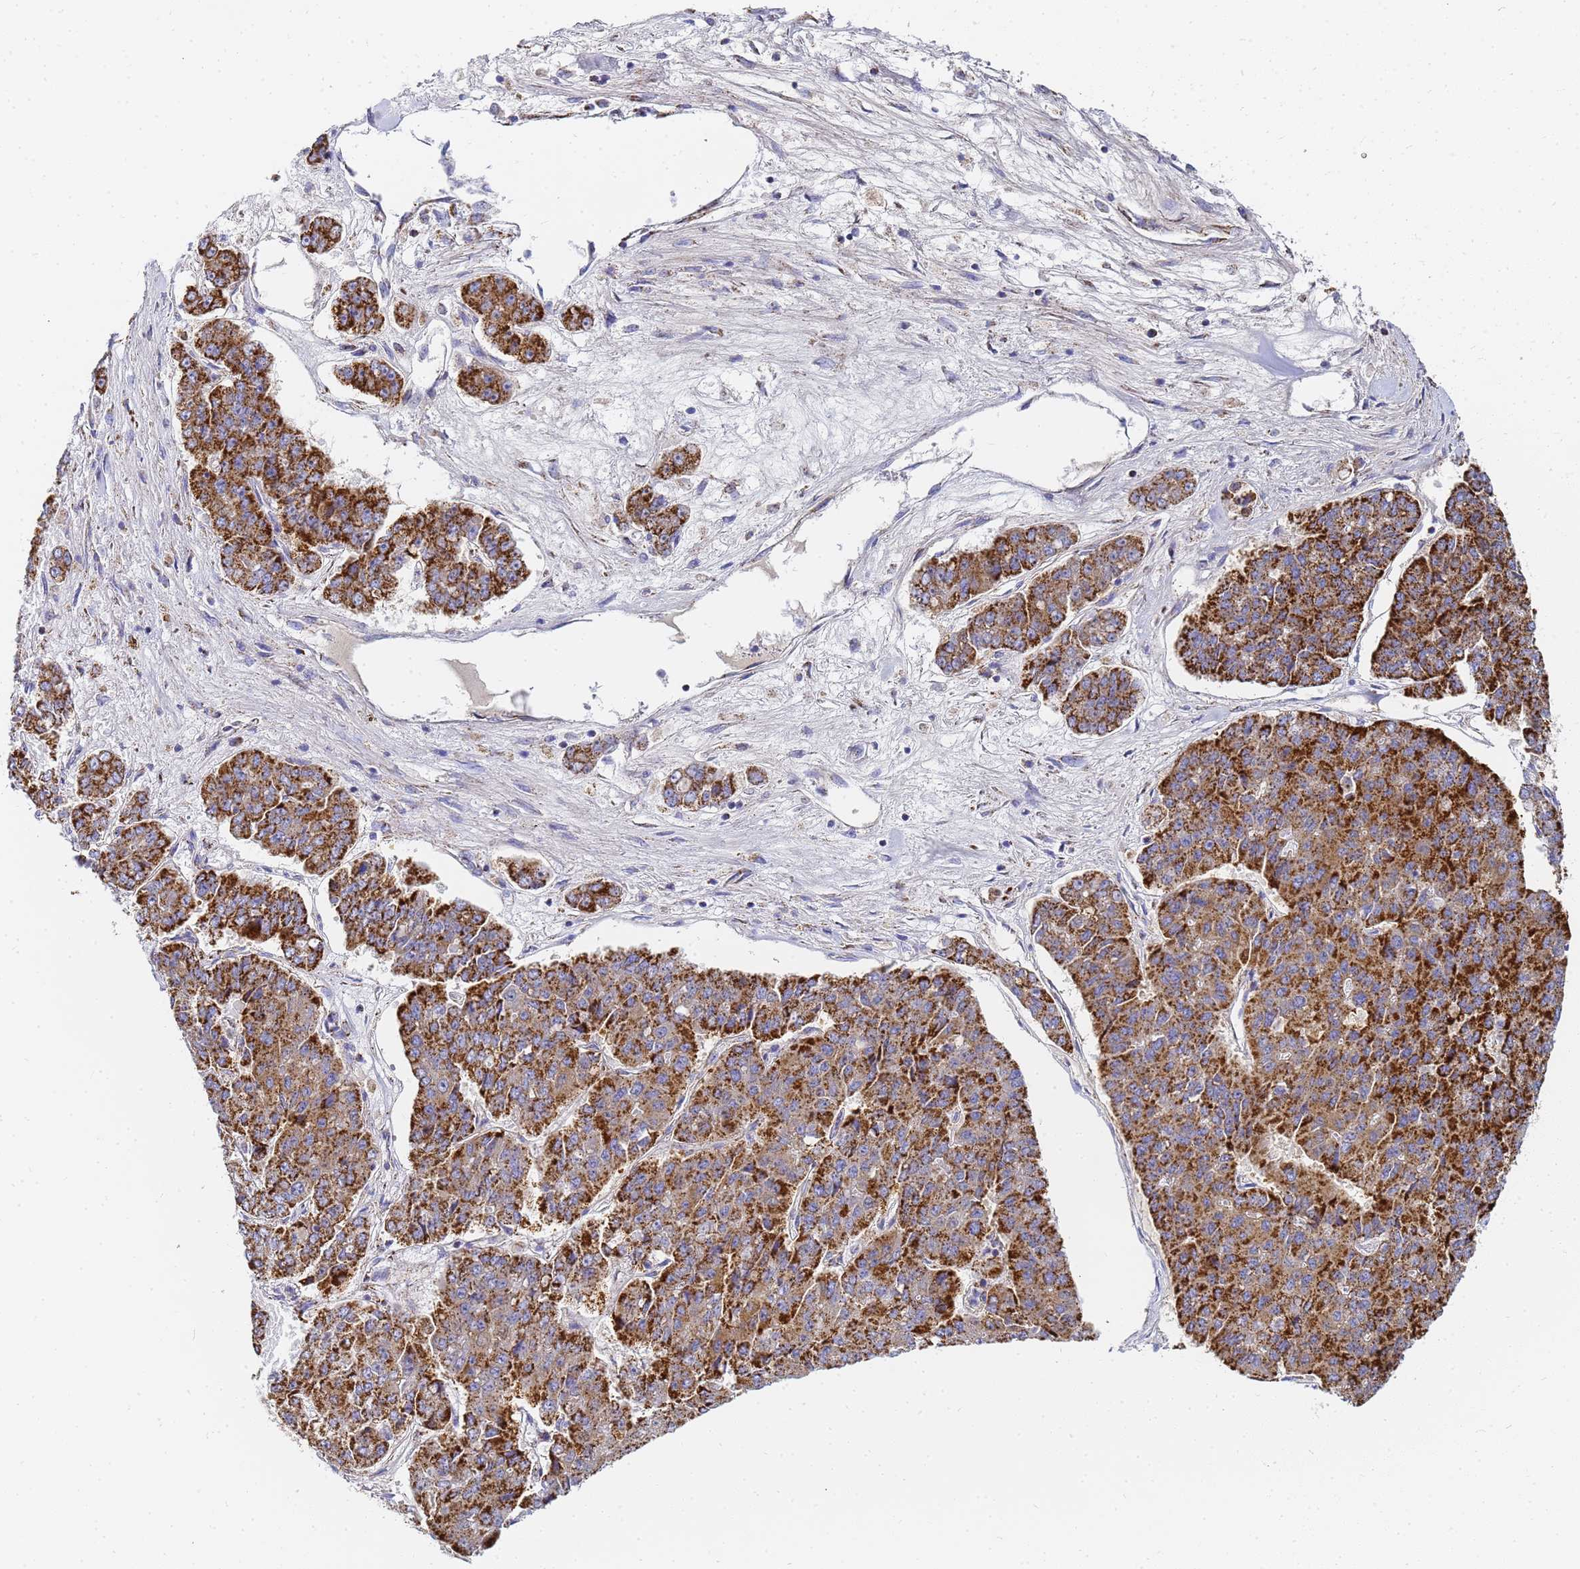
{"staining": {"intensity": "strong", "quantity": ">75%", "location": "cytoplasmic/membranous"}, "tissue": "pancreatic cancer", "cell_type": "Tumor cells", "image_type": "cancer", "snomed": [{"axis": "morphology", "description": "Adenocarcinoma, NOS"}, {"axis": "topography", "description": "Pancreas"}], "caption": "An image of pancreatic cancer stained for a protein demonstrates strong cytoplasmic/membranous brown staining in tumor cells.", "gene": "CNIH4", "patient": {"sex": "male", "age": 50}}